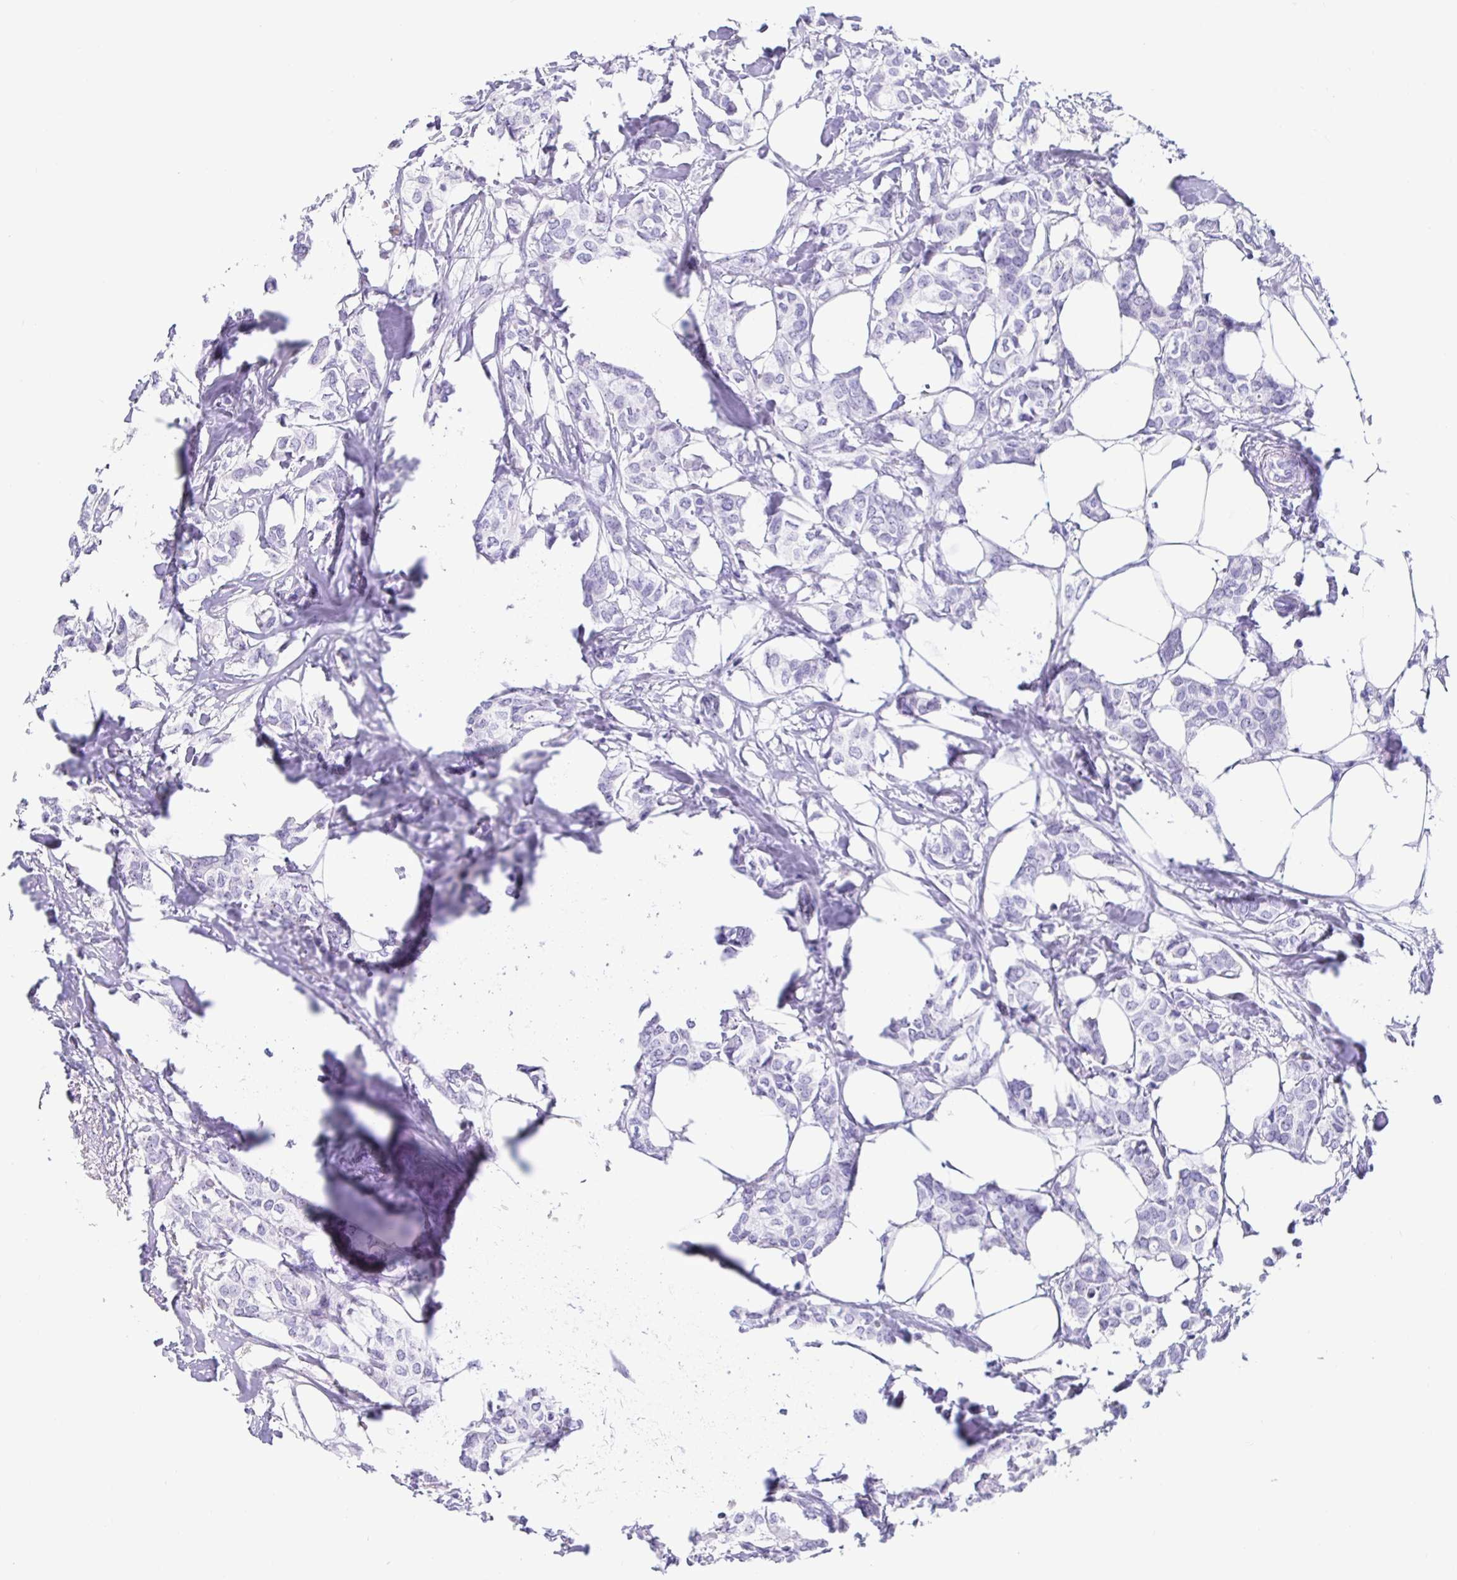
{"staining": {"intensity": "negative", "quantity": "none", "location": "none"}, "tissue": "breast cancer", "cell_type": "Tumor cells", "image_type": "cancer", "snomed": [{"axis": "morphology", "description": "Duct carcinoma"}, {"axis": "topography", "description": "Breast"}], "caption": "Immunohistochemistry (IHC) photomicrograph of human breast cancer stained for a protein (brown), which demonstrates no staining in tumor cells.", "gene": "PRAMEF19", "patient": {"sex": "female", "age": 62}}